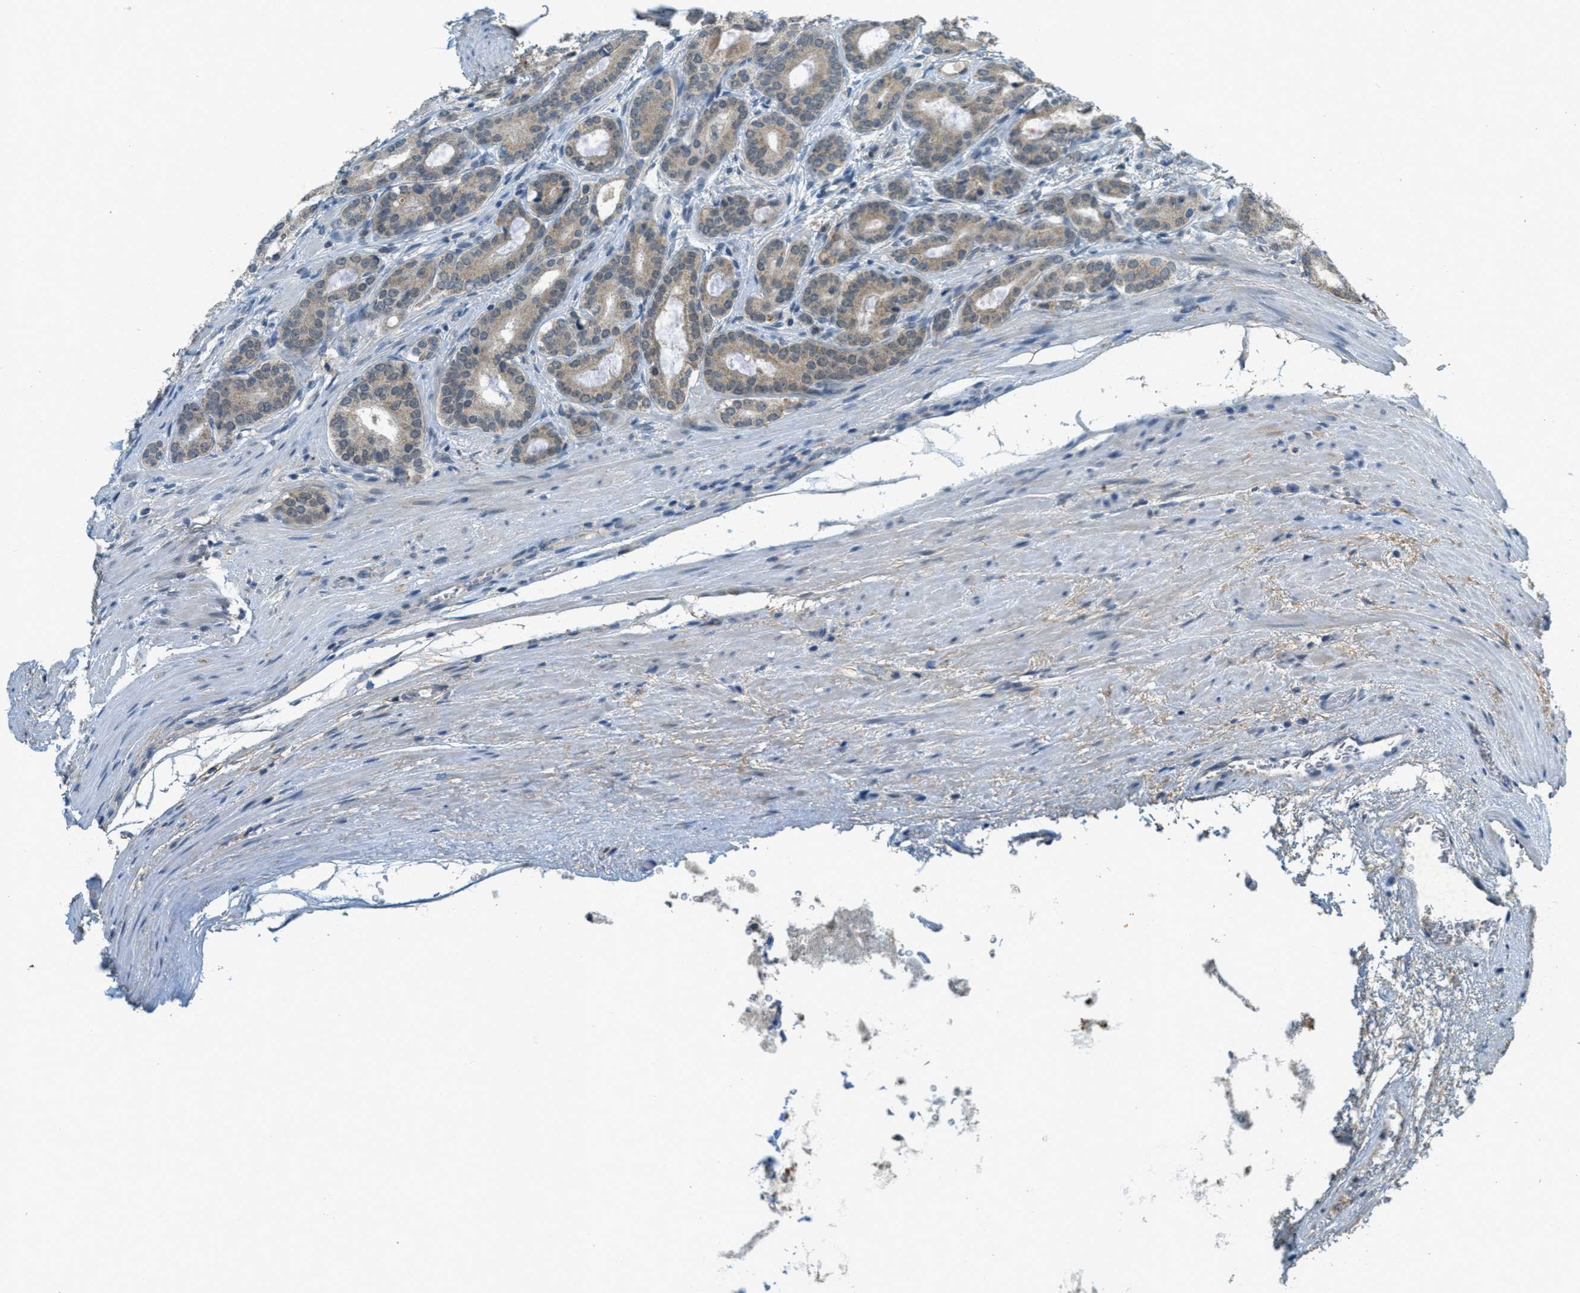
{"staining": {"intensity": "weak", "quantity": ">75%", "location": "cytoplasmic/membranous"}, "tissue": "prostate cancer", "cell_type": "Tumor cells", "image_type": "cancer", "snomed": [{"axis": "morphology", "description": "Adenocarcinoma, High grade"}, {"axis": "topography", "description": "Prostate"}], "caption": "Immunohistochemistry (IHC) histopathology image of prostate high-grade adenocarcinoma stained for a protein (brown), which demonstrates low levels of weak cytoplasmic/membranous positivity in about >75% of tumor cells.", "gene": "TCF20", "patient": {"sex": "male", "age": 60}}